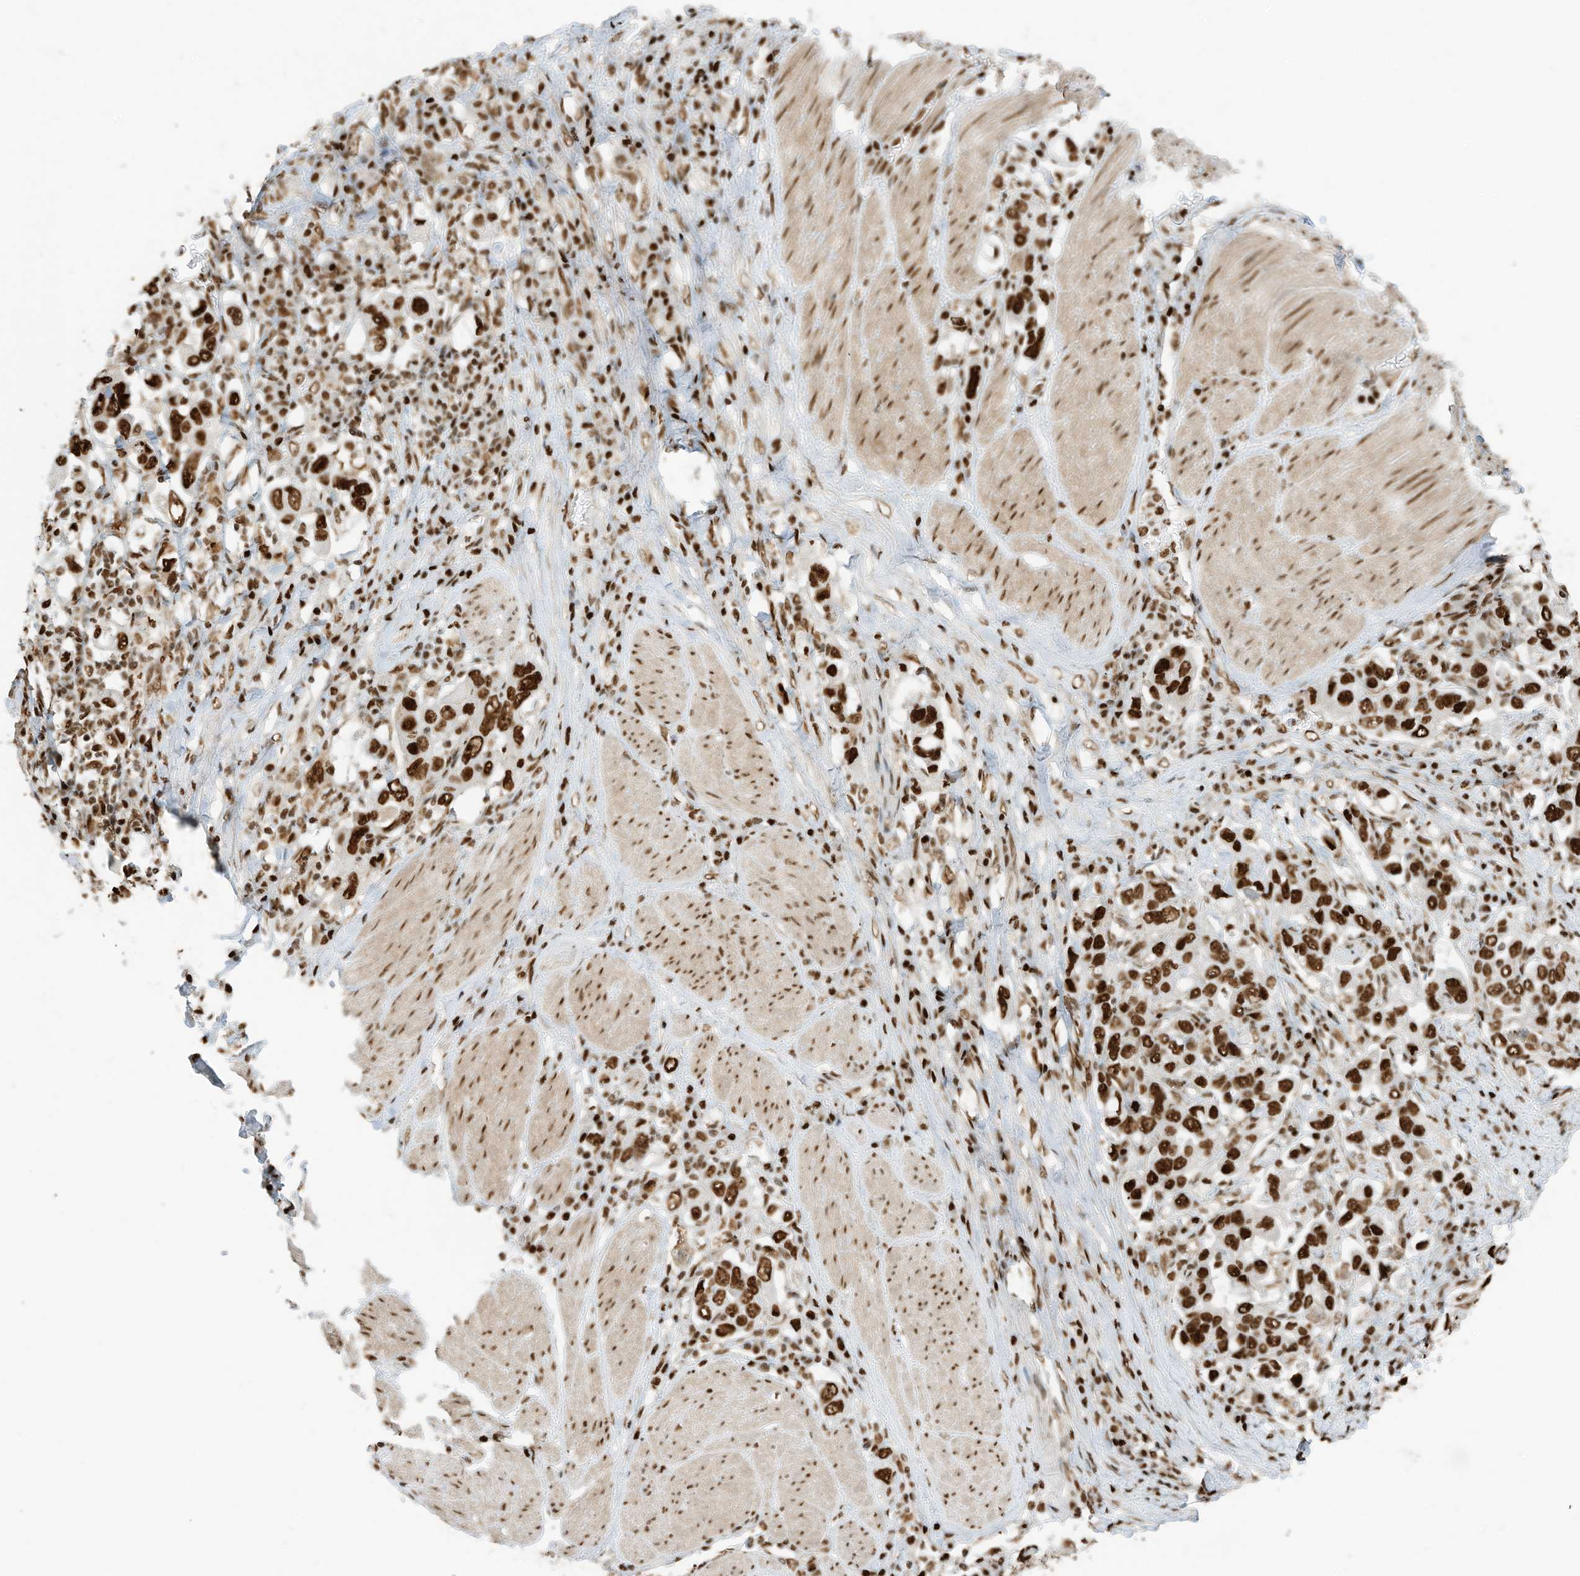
{"staining": {"intensity": "strong", "quantity": ">75%", "location": "nuclear"}, "tissue": "stomach cancer", "cell_type": "Tumor cells", "image_type": "cancer", "snomed": [{"axis": "morphology", "description": "Adenocarcinoma, NOS"}, {"axis": "topography", "description": "Stomach, upper"}], "caption": "Human adenocarcinoma (stomach) stained for a protein (brown) exhibits strong nuclear positive expression in approximately >75% of tumor cells.", "gene": "SAMD15", "patient": {"sex": "male", "age": 62}}